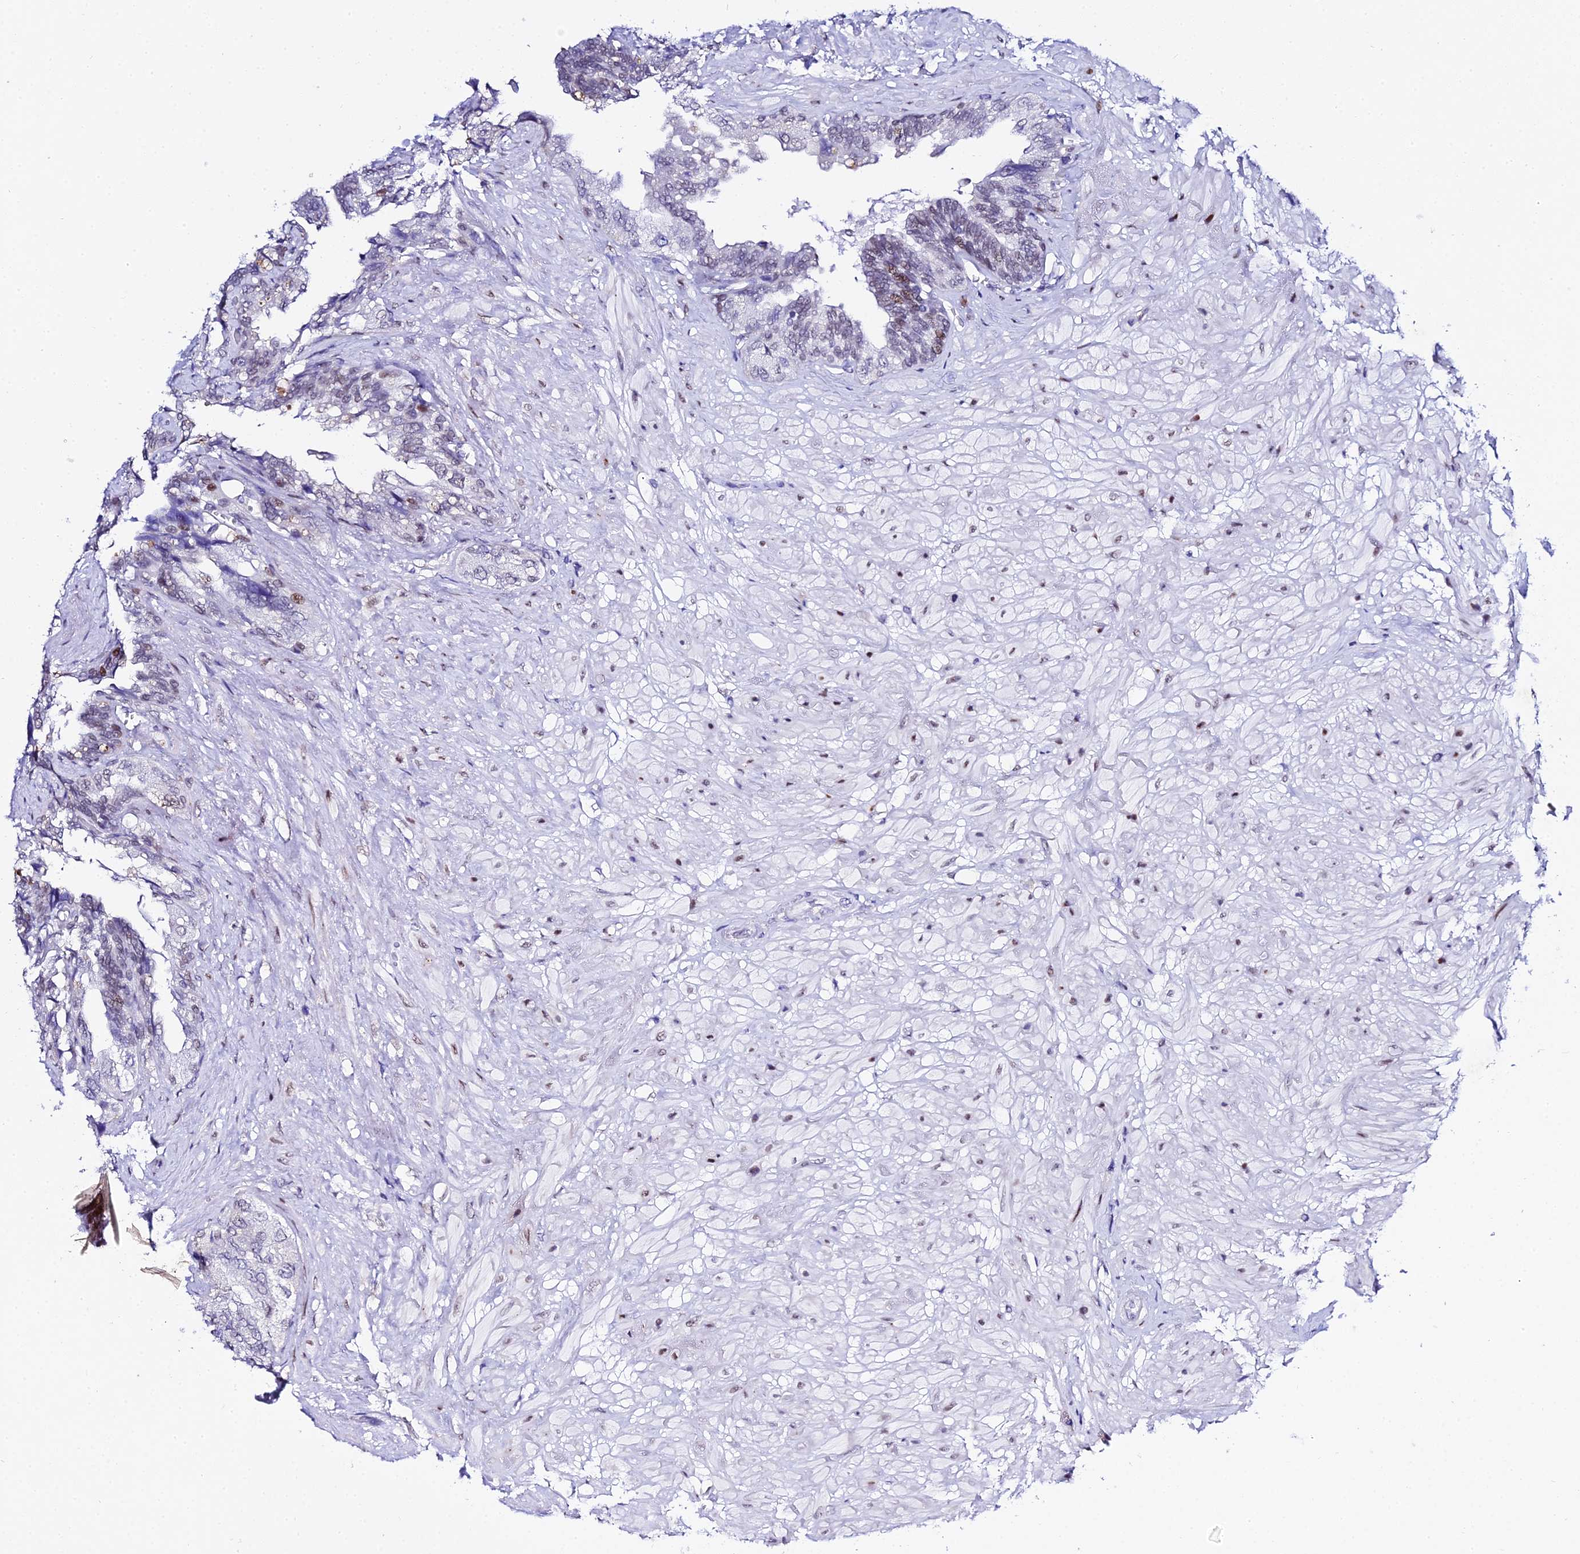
{"staining": {"intensity": "moderate", "quantity": "<25%", "location": "nuclear"}, "tissue": "seminal vesicle", "cell_type": "Glandular cells", "image_type": "normal", "snomed": [{"axis": "morphology", "description": "Normal tissue, NOS"}, {"axis": "topography", "description": "Seminal veicle"}, {"axis": "topography", "description": "Peripheral nerve tissue"}], "caption": "Glandular cells show low levels of moderate nuclear expression in about <25% of cells in normal seminal vesicle.", "gene": "POFUT2", "patient": {"sex": "male", "age": 60}}